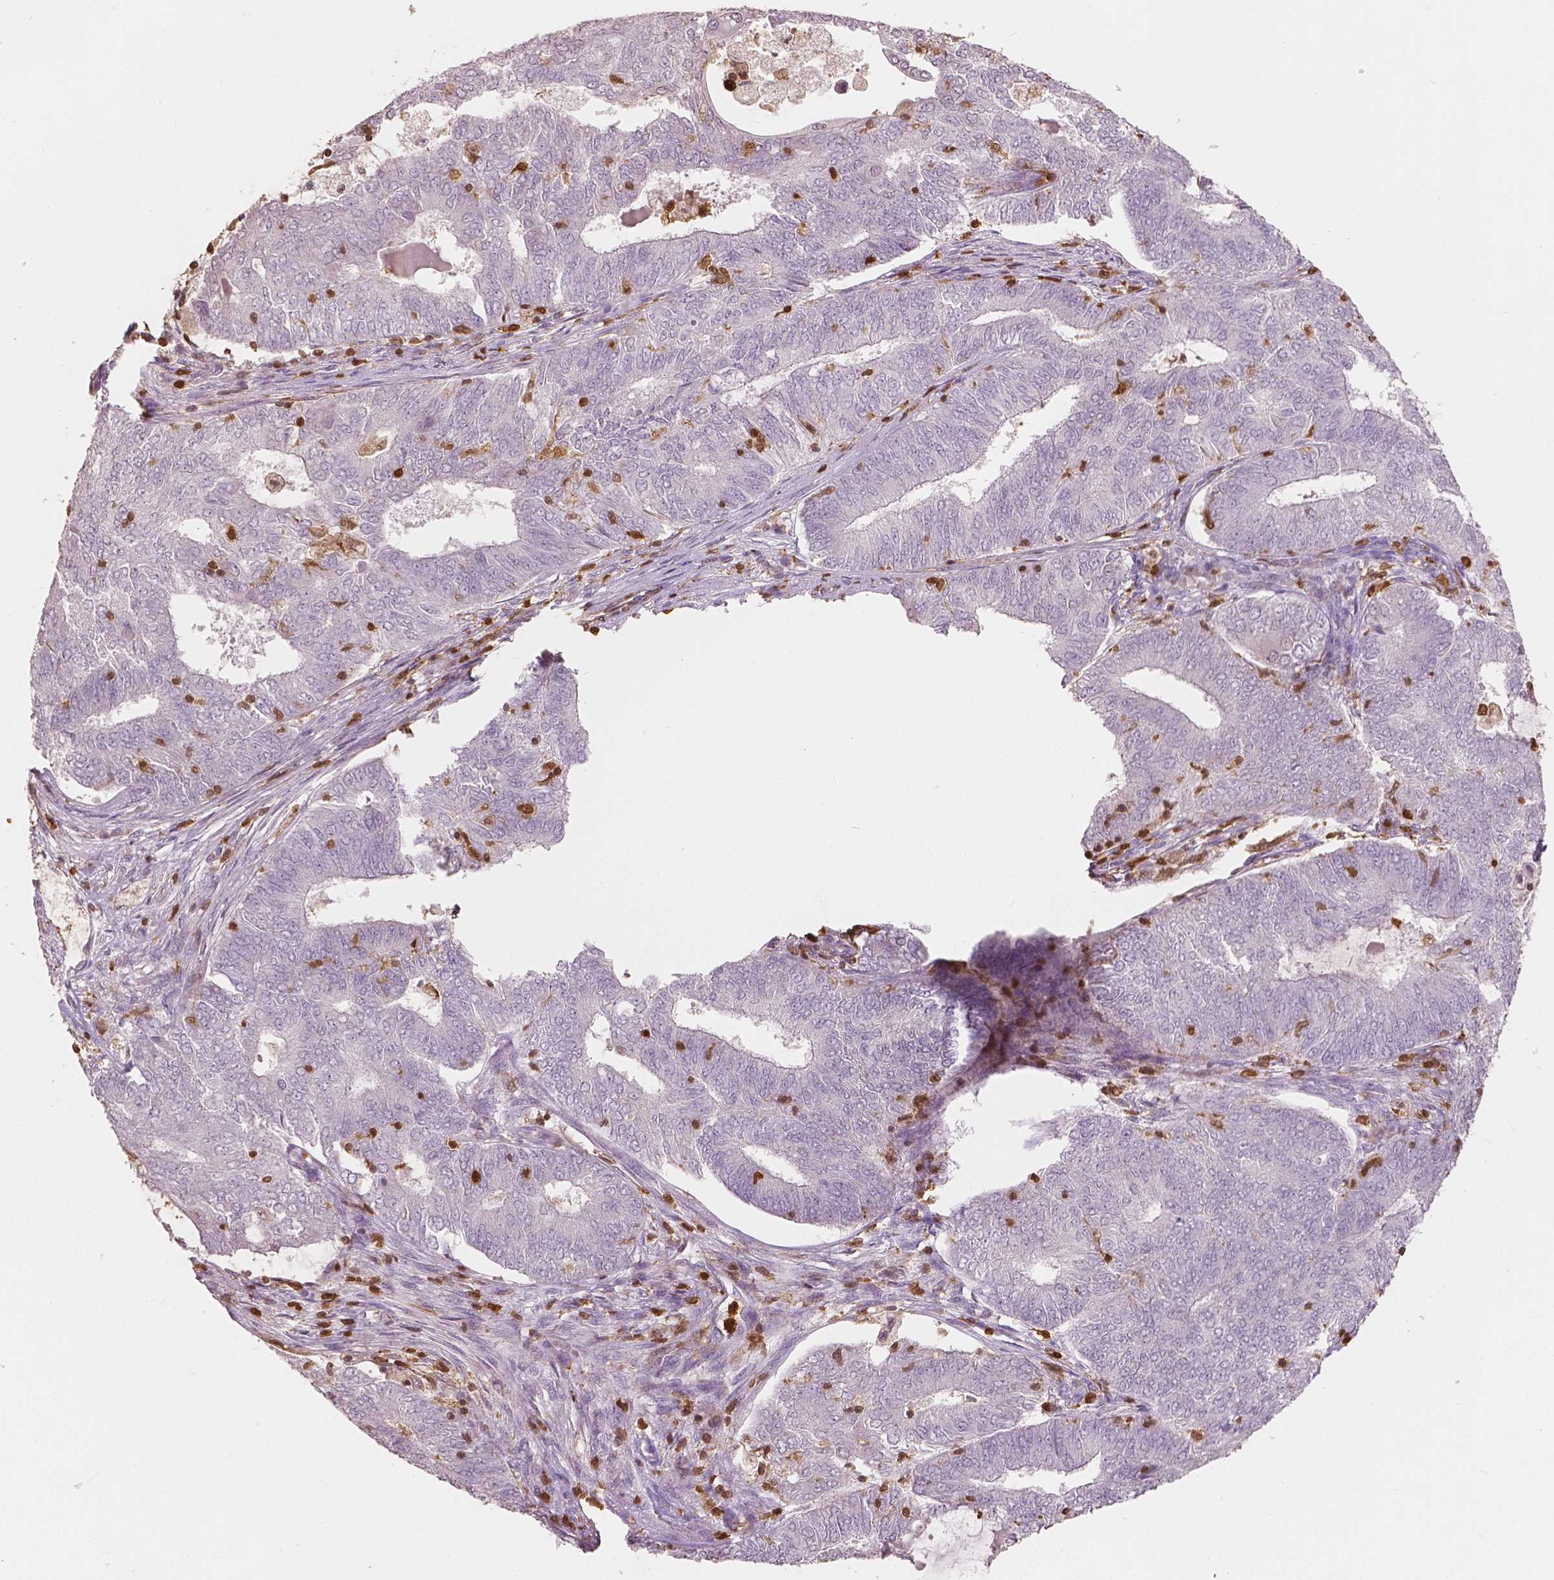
{"staining": {"intensity": "negative", "quantity": "none", "location": "none"}, "tissue": "endometrial cancer", "cell_type": "Tumor cells", "image_type": "cancer", "snomed": [{"axis": "morphology", "description": "Adenocarcinoma, NOS"}, {"axis": "topography", "description": "Endometrium"}], "caption": "An image of human endometrial cancer (adenocarcinoma) is negative for staining in tumor cells.", "gene": "S100A4", "patient": {"sex": "female", "age": 62}}